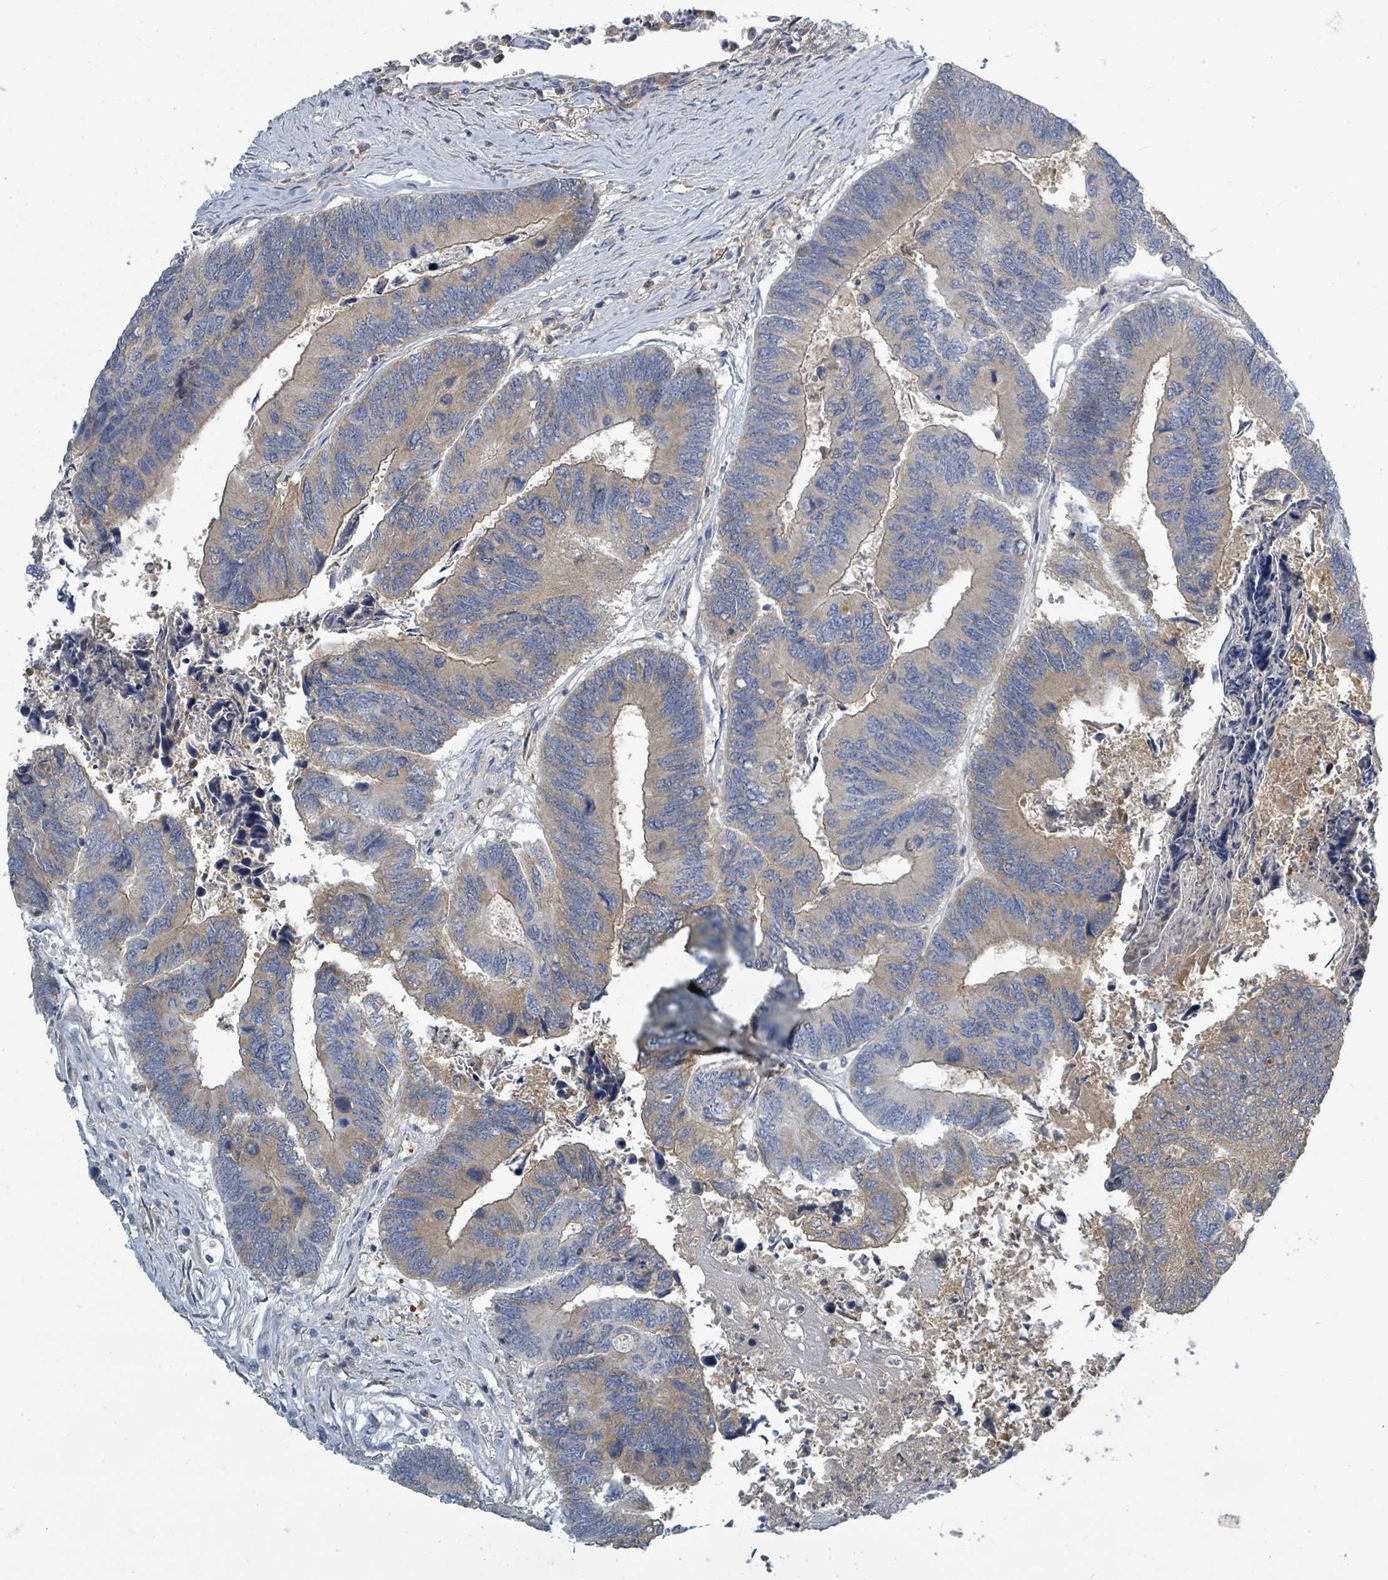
{"staining": {"intensity": "weak", "quantity": "<25%", "location": "cytoplasmic/membranous"}, "tissue": "colorectal cancer", "cell_type": "Tumor cells", "image_type": "cancer", "snomed": [{"axis": "morphology", "description": "Adenocarcinoma, NOS"}, {"axis": "topography", "description": "Colon"}], "caption": "IHC image of neoplastic tissue: human colorectal cancer (adenocarcinoma) stained with DAB shows no significant protein staining in tumor cells.", "gene": "SLC25A23", "patient": {"sex": "female", "age": 67}}